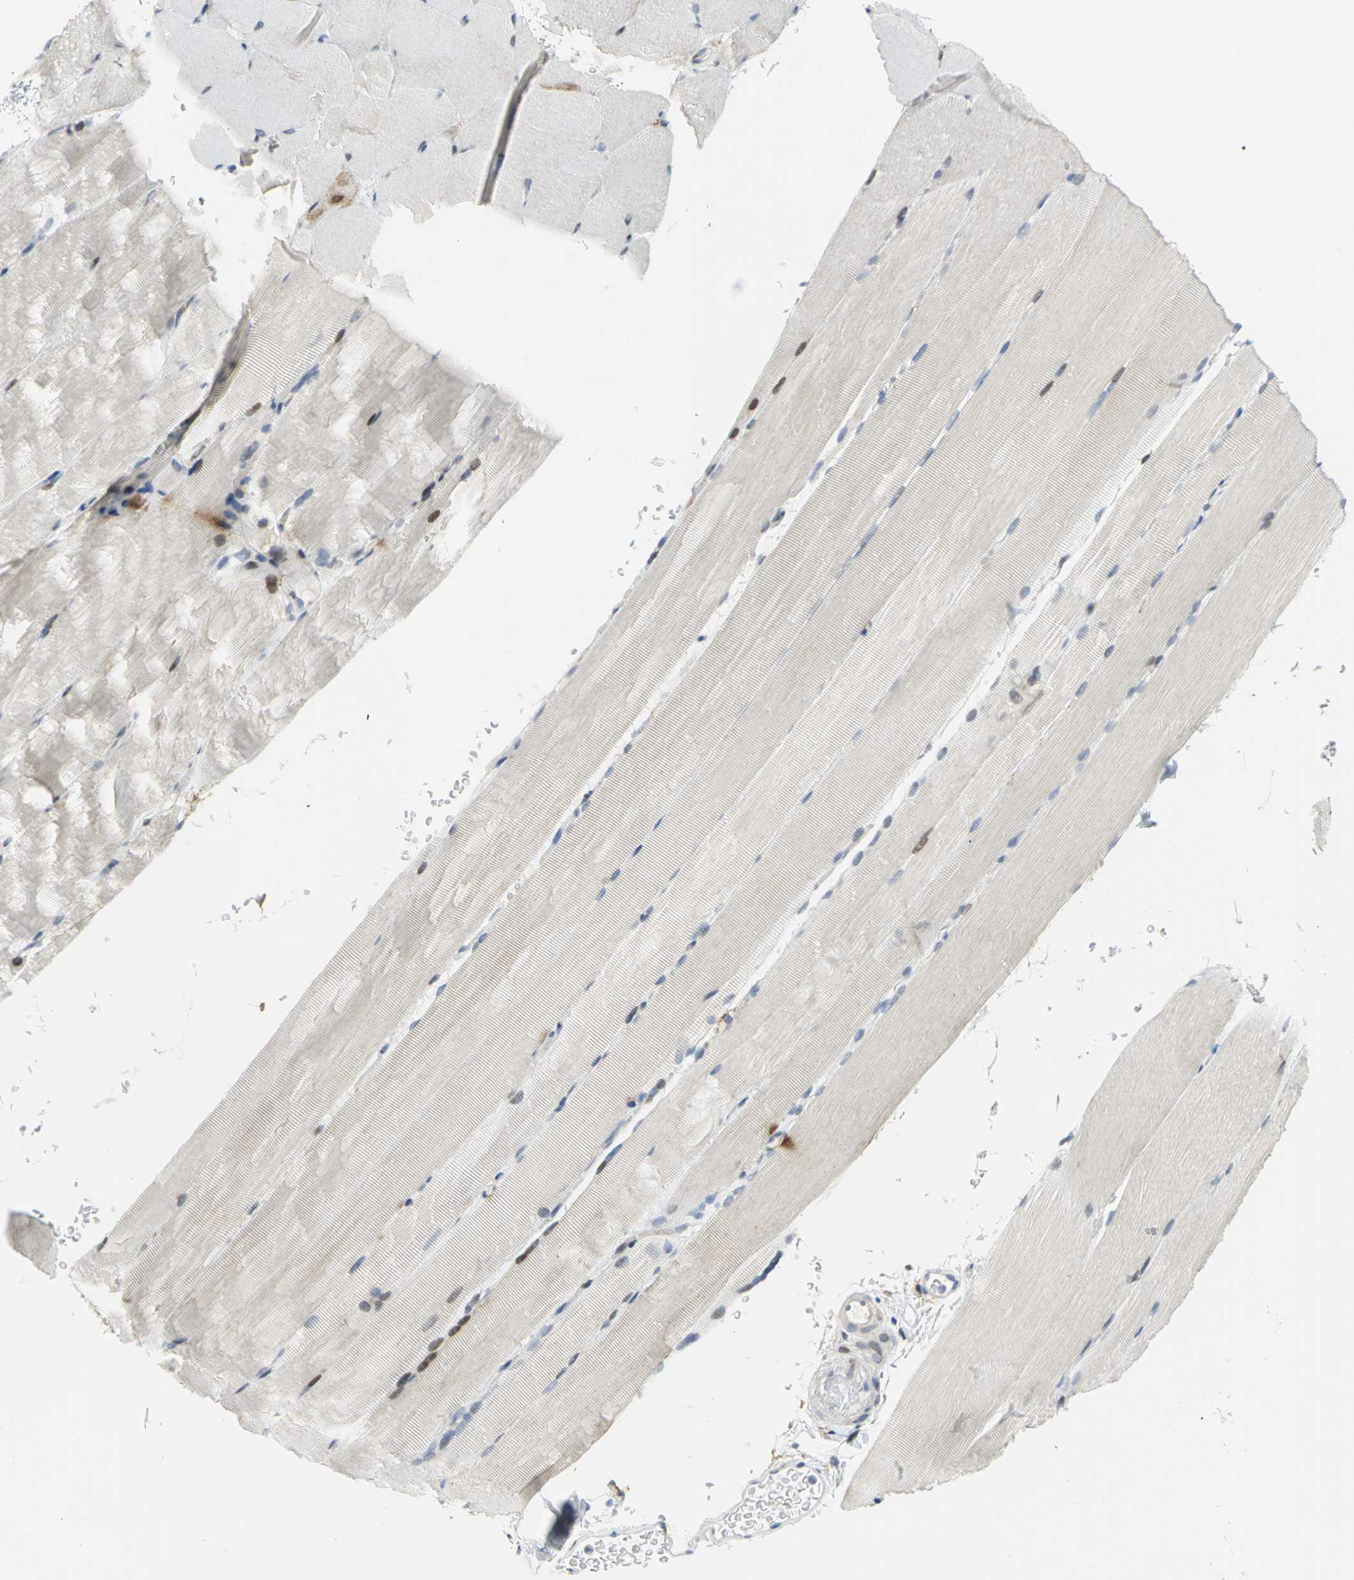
{"staining": {"intensity": "negative", "quantity": "none", "location": "none"}, "tissue": "skeletal muscle", "cell_type": "Myocytes", "image_type": "normal", "snomed": [{"axis": "morphology", "description": "Normal tissue, NOS"}, {"axis": "topography", "description": "Skeletal muscle"}, {"axis": "topography", "description": "Parathyroid gland"}], "caption": "There is no significant staining in myocytes of skeletal muscle. The staining was performed using DAB to visualize the protein expression in brown, while the nuclei were stained in blue with hematoxylin (Magnification: 20x).", "gene": "YBX1", "patient": {"sex": "female", "age": 37}}